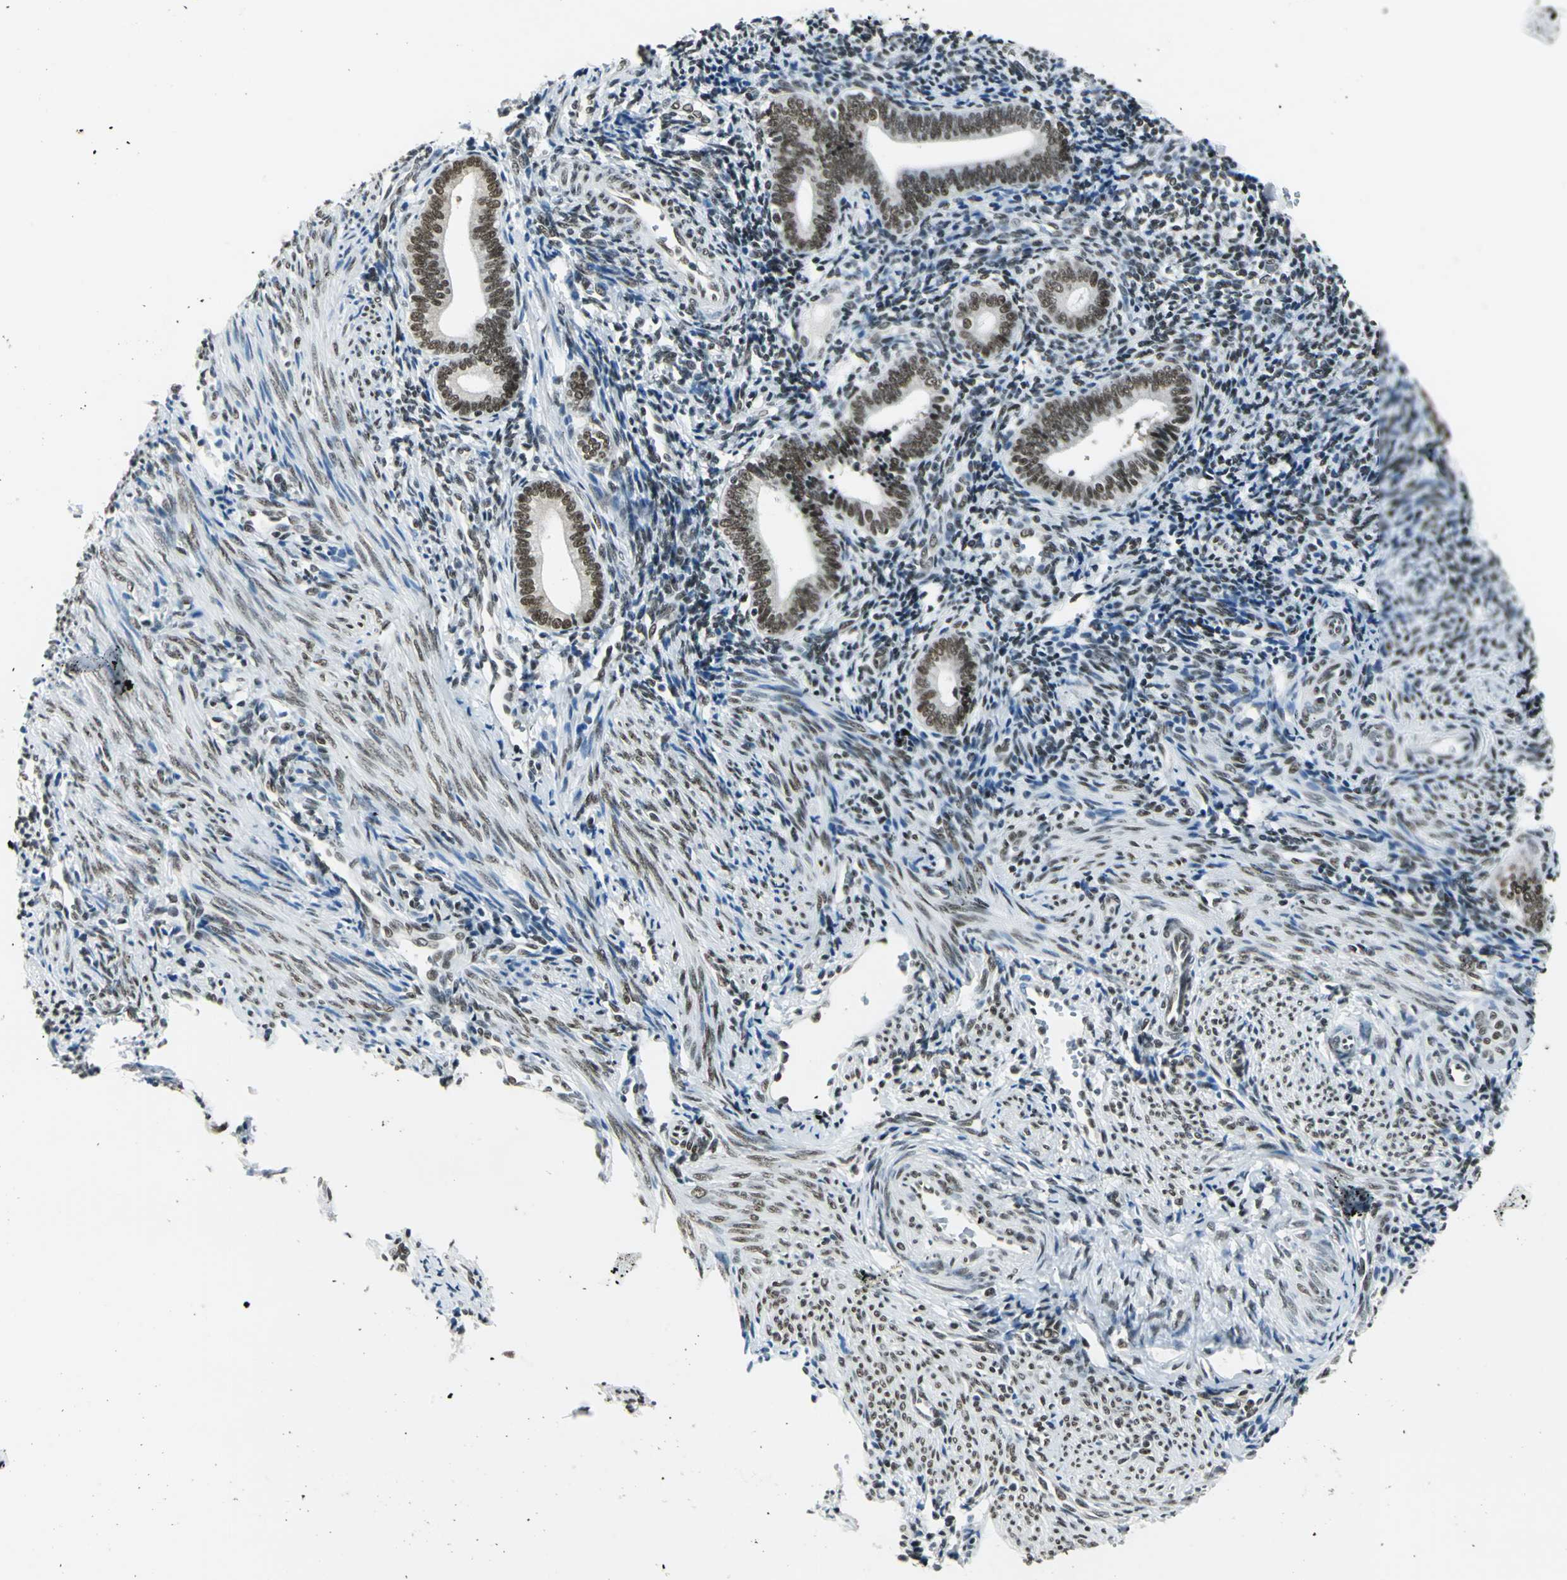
{"staining": {"intensity": "moderate", "quantity": ">75%", "location": "nuclear"}, "tissue": "endometrium", "cell_type": "Cells in endometrial stroma", "image_type": "normal", "snomed": [{"axis": "morphology", "description": "Normal tissue, NOS"}, {"axis": "topography", "description": "Uterus"}, {"axis": "topography", "description": "Endometrium"}], "caption": "IHC photomicrograph of normal endometrium: endometrium stained using immunohistochemistry (IHC) demonstrates medium levels of moderate protein expression localized specifically in the nuclear of cells in endometrial stroma, appearing as a nuclear brown color.", "gene": "ADNP", "patient": {"sex": "female", "age": 33}}